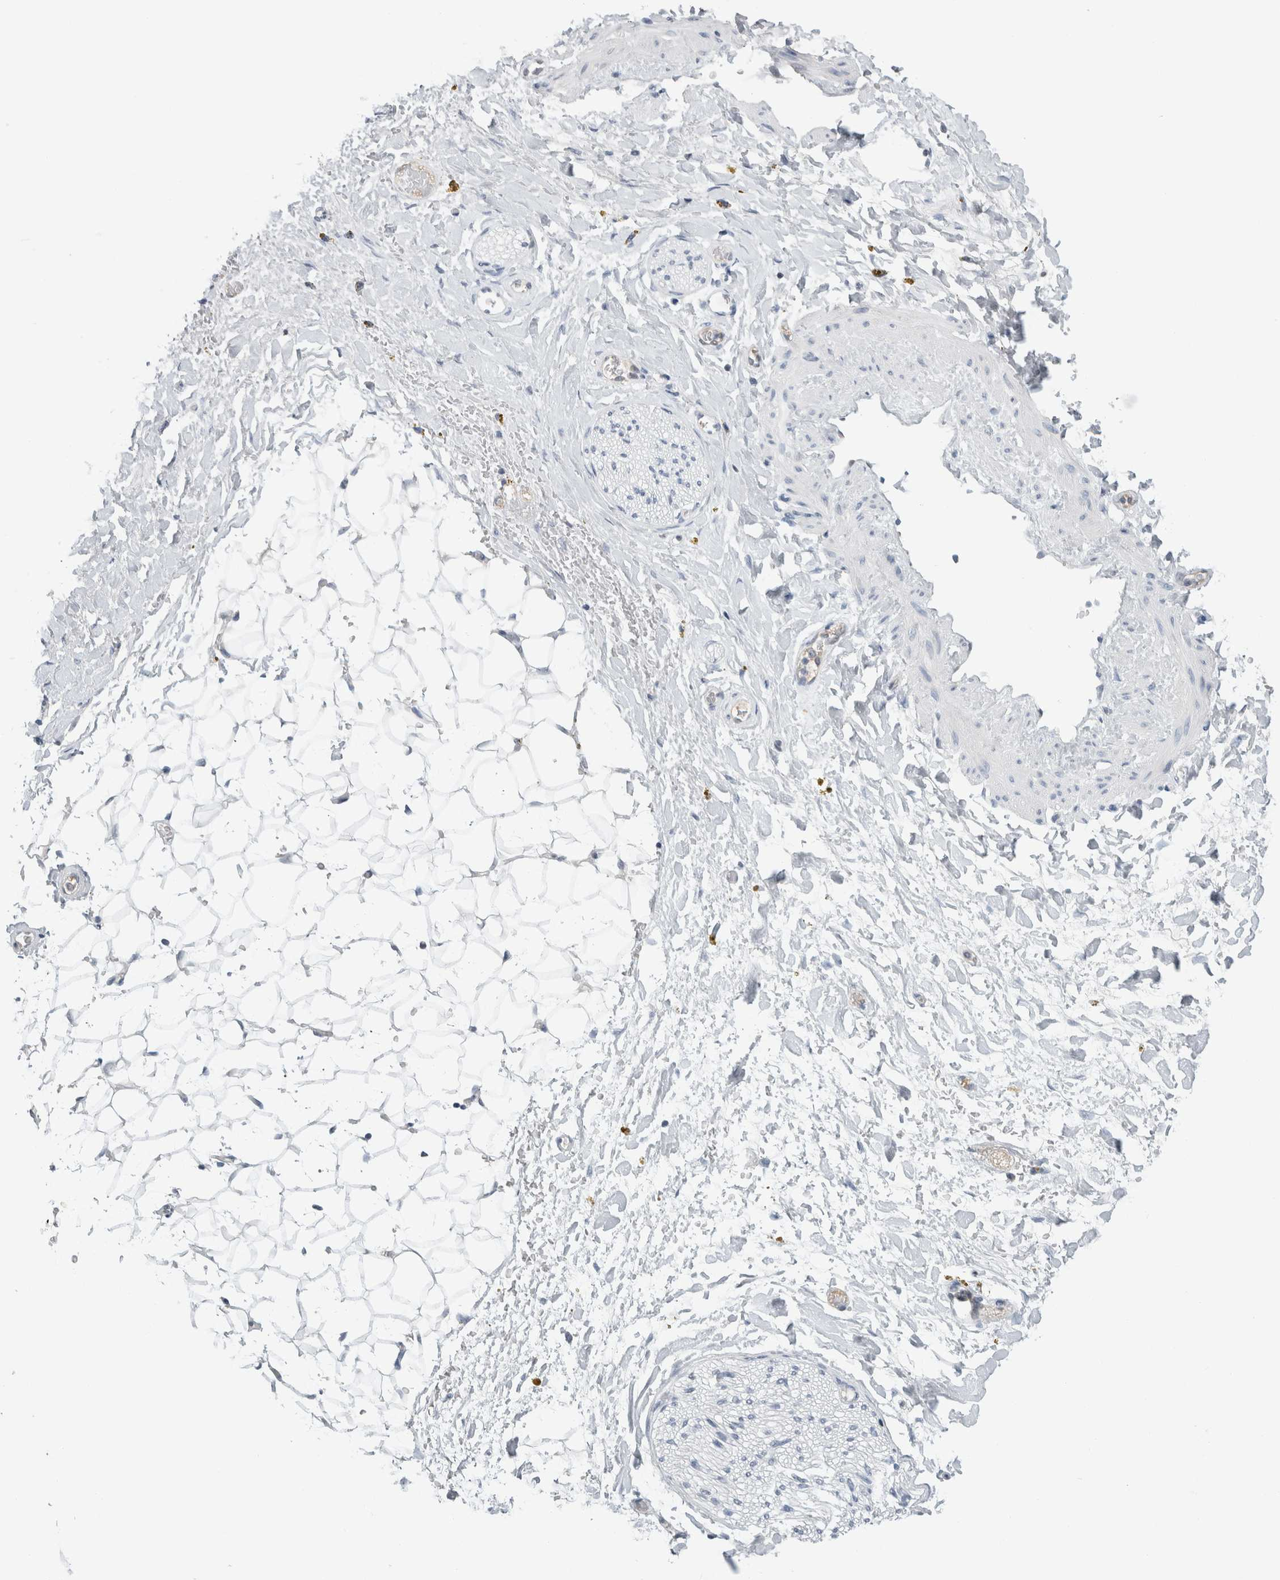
{"staining": {"intensity": "negative", "quantity": "none", "location": "none"}, "tissue": "adipose tissue", "cell_type": "Adipocytes", "image_type": "normal", "snomed": [{"axis": "morphology", "description": "Normal tissue, NOS"}, {"axis": "topography", "description": "Kidney"}, {"axis": "topography", "description": "Peripheral nerve tissue"}], "caption": "This is an immunohistochemistry histopathology image of unremarkable human adipose tissue. There is no positivity in adipocytes.", "gene": "CASP6", "patient": {"sex": "male", "age": 7}}